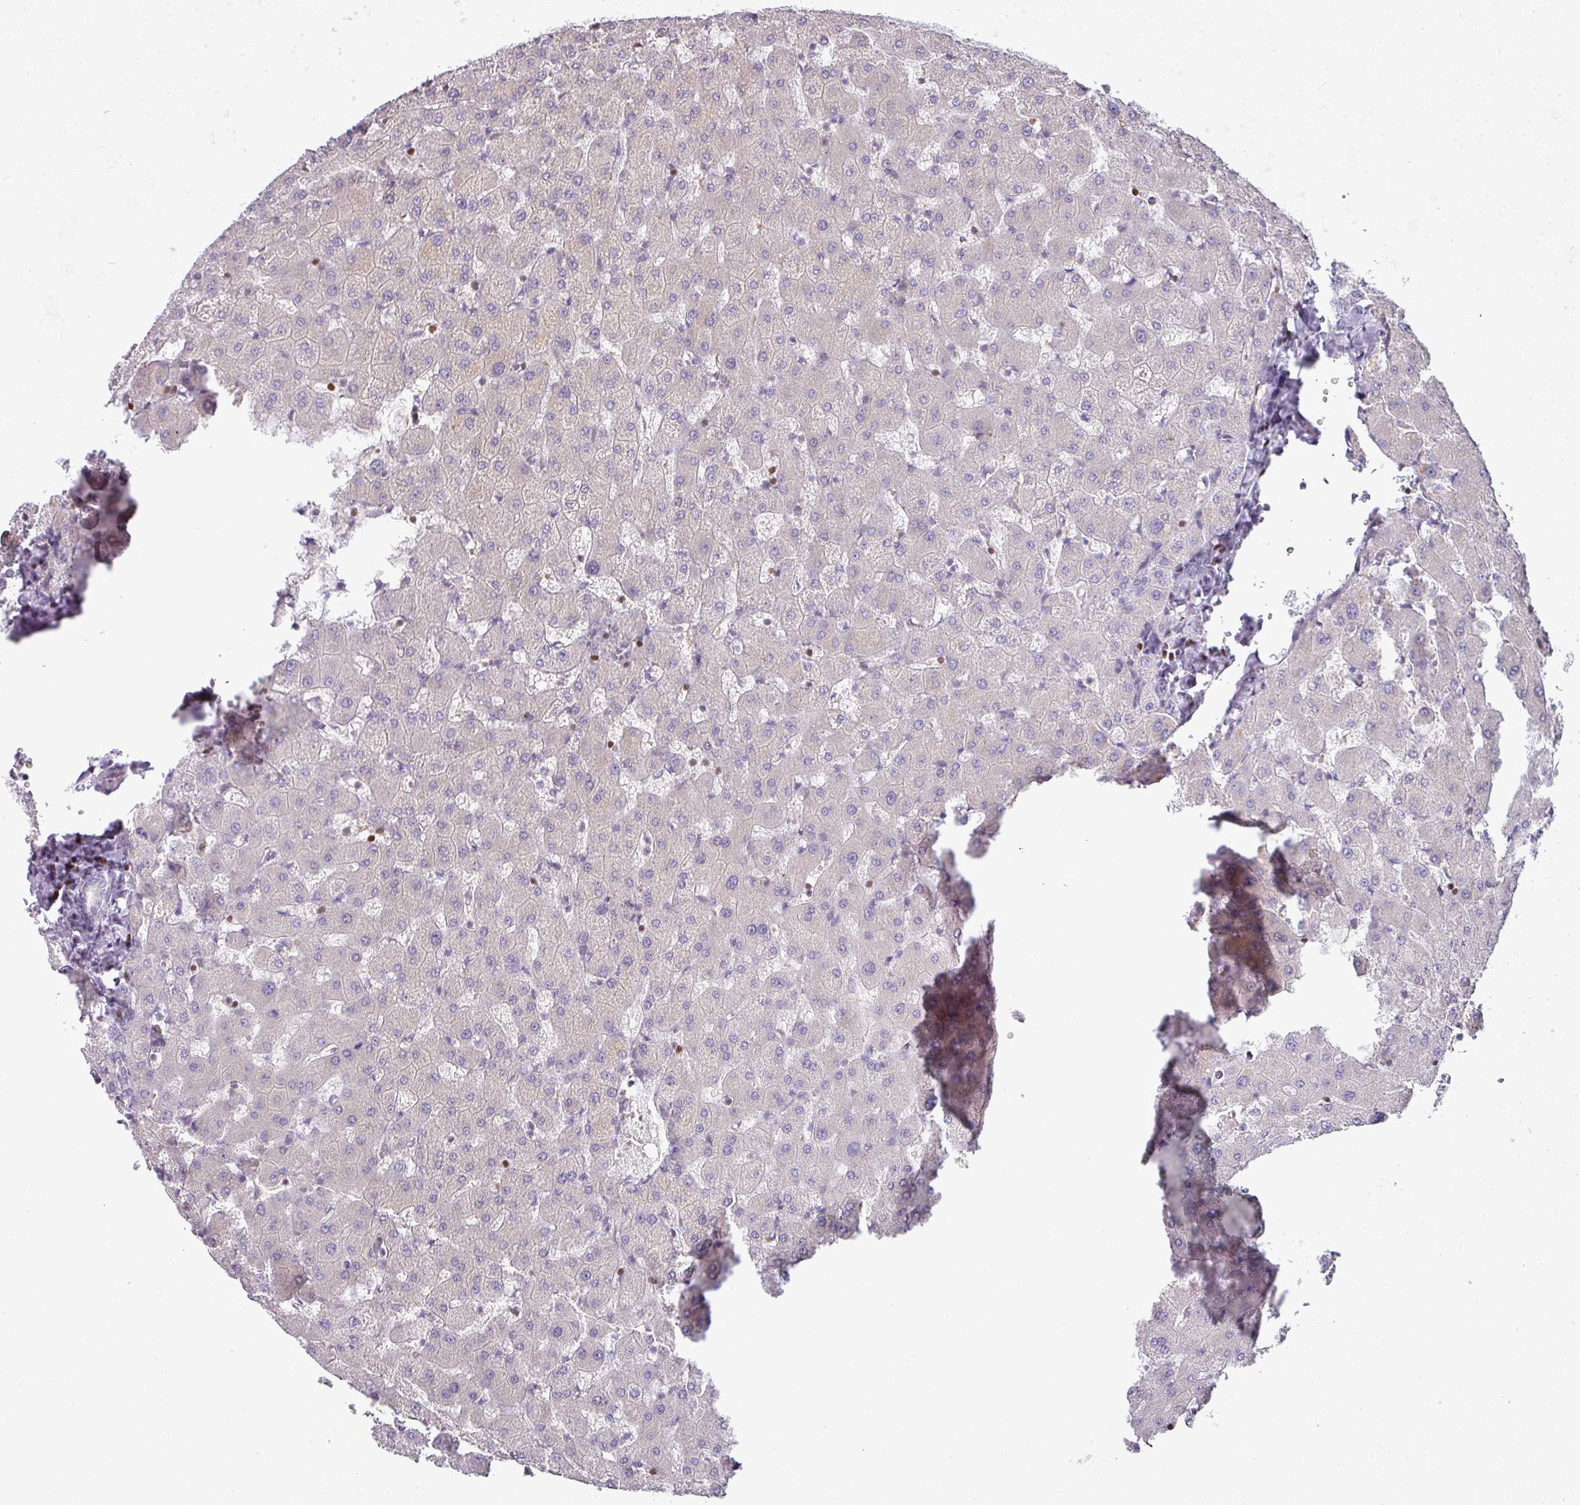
{"staining": {"intensity": "negative", "quantity": "none", "location": "none"}, "tissue": "liver", "cell_type": "Cholangiocytes", "image_type": "normal", "snomed": [{"axis": "morphology", "description": "Normal tissue, NOS"}, {"axis": "topography", "description": "Liver"}], "caption": "This is an immunohistochemistry (IHC) histopathology image of unremarkable human liver. There is no positivity in cholangiocytes.", "gene": "STAT5A", "patient": {"sex": "female", "age": 63}}